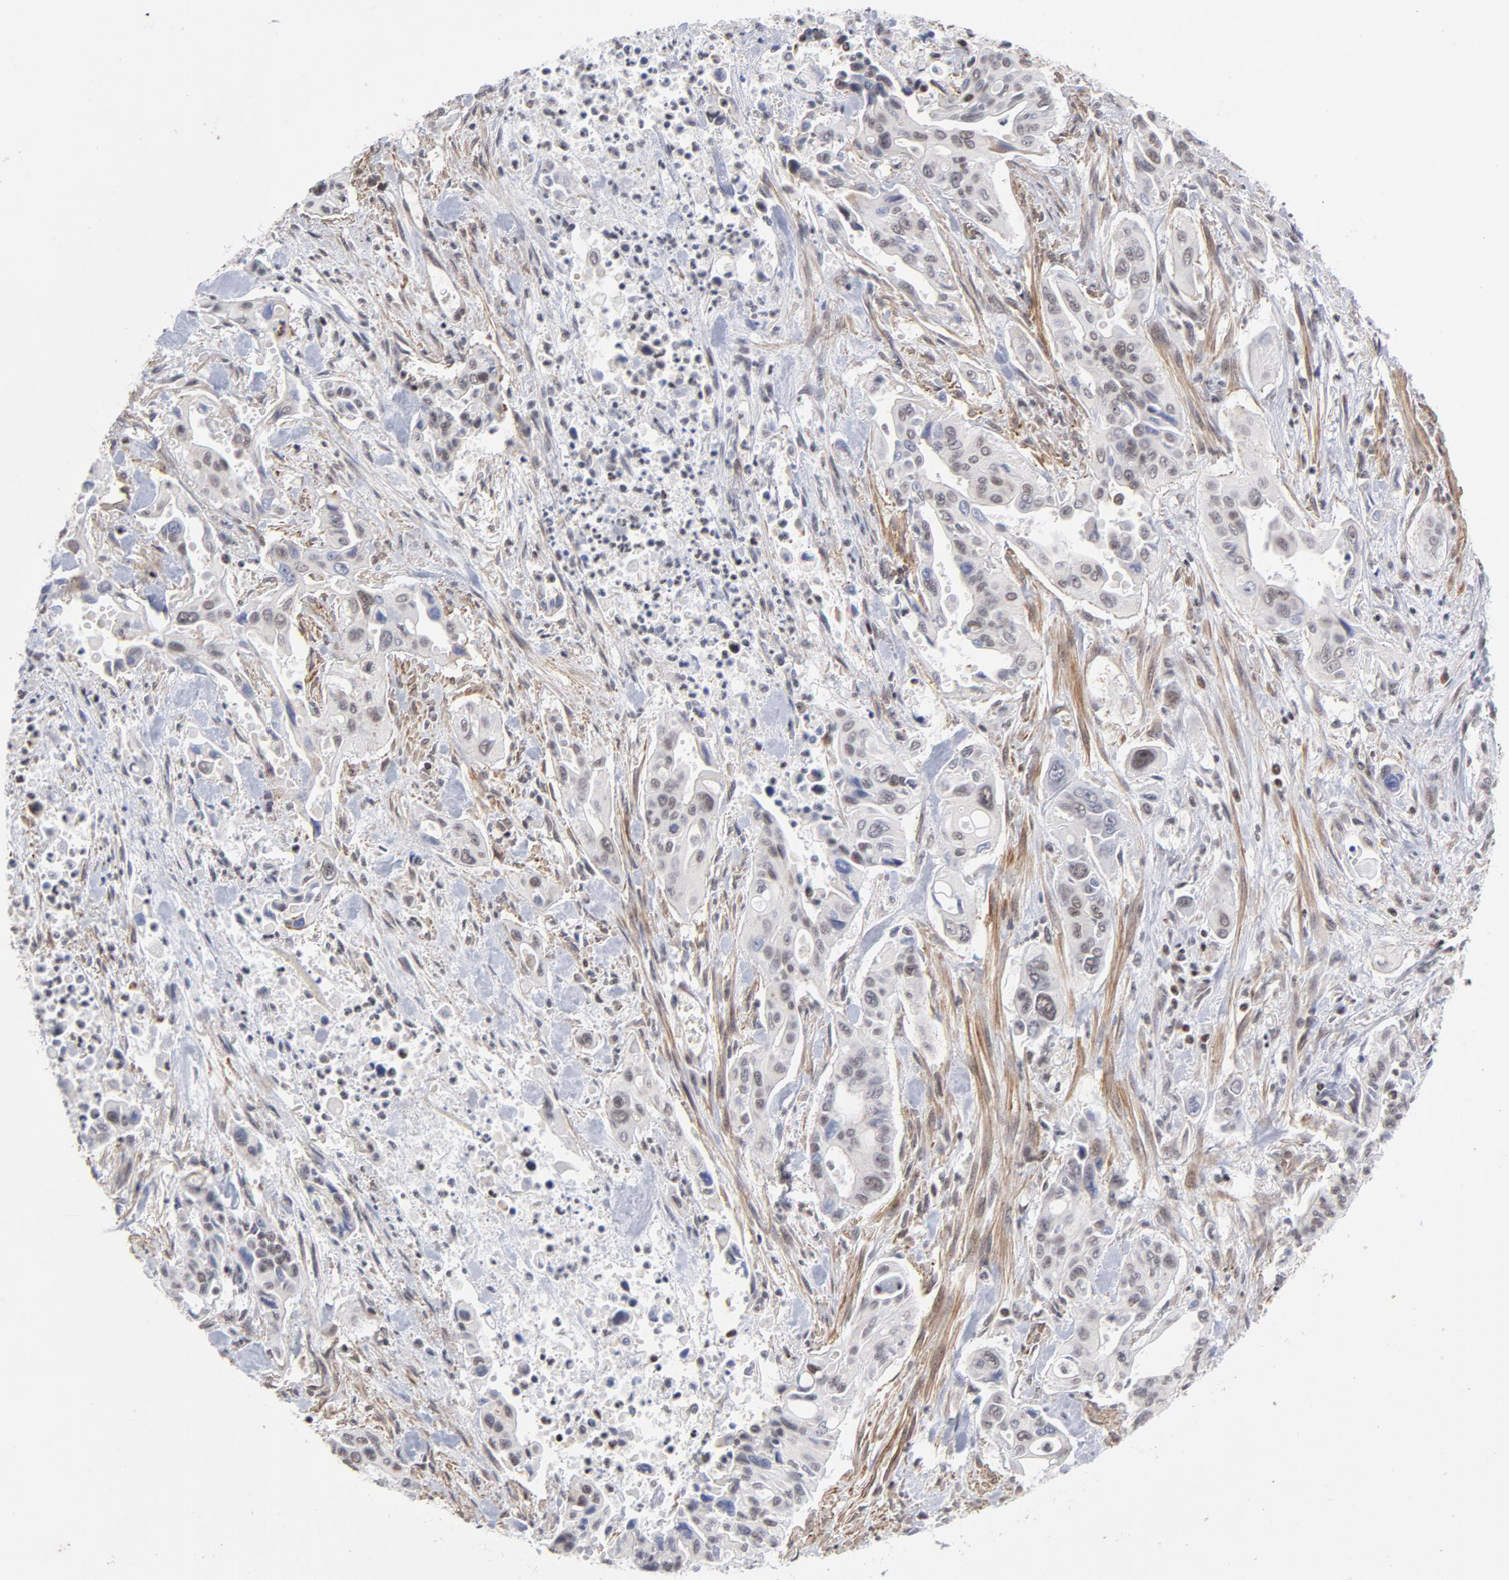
{"staining": {"intensity": "weak", "quantity": "25%-75%", "location": "nuclear"}, "tissue": "pancreatic cancer", "cell_type": "Tumor cells", "image_type": "cancer", "snomed": [{"axis": "morphology", "description": "Adenocarcinoma, NOS"}, {"axis": "topography", "description": "Pancreas"}], "caption": "Protein positivity by immunohistochemistry displays weak nuclear staining in about 25%-75% of tumor cells in pancreatic adenocarcinoma.", "gene": "CTCF", "patient": {"sex": "male", "age": 77}}